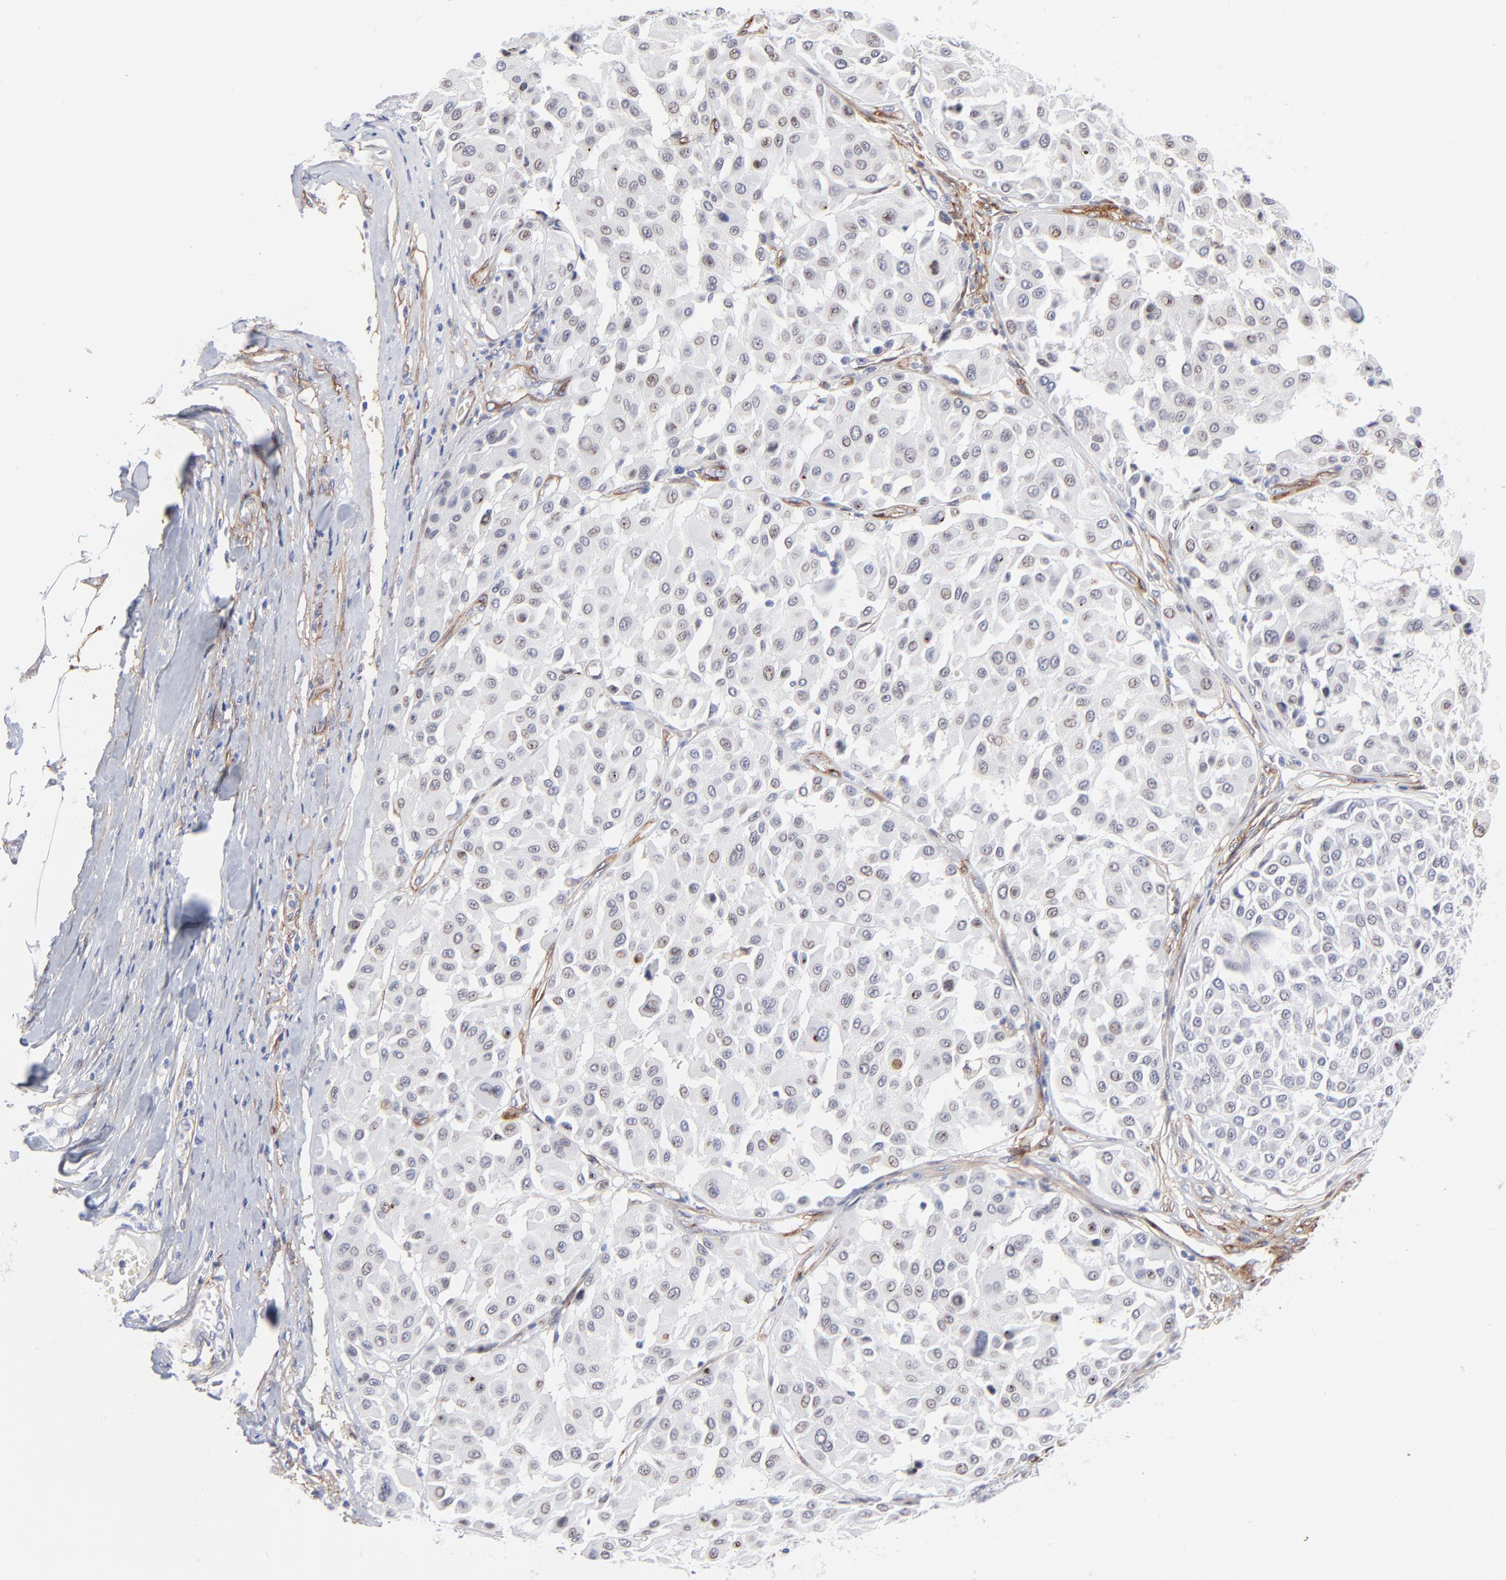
{"staining": {"intensity": "moderate", "quantity": "<25%", "location": "nuclear"}, "tissue": "melanoma", "cell_type": "Tumor cells", "image_type": "cancer", "snomed": [{"axis": "morphology", "description": "Malignant melanoma, Metastatic site"}, {"axis": "topography", "description": "Soft tissue"}], "caption": "A low amount of moderate nuclear expression is appreciated in about <25% of tumor cells in malignant melanoma (metastatic site) tissue.", "gene": "PDGFRB", "patient": {"sex": "male", "age": 41}}